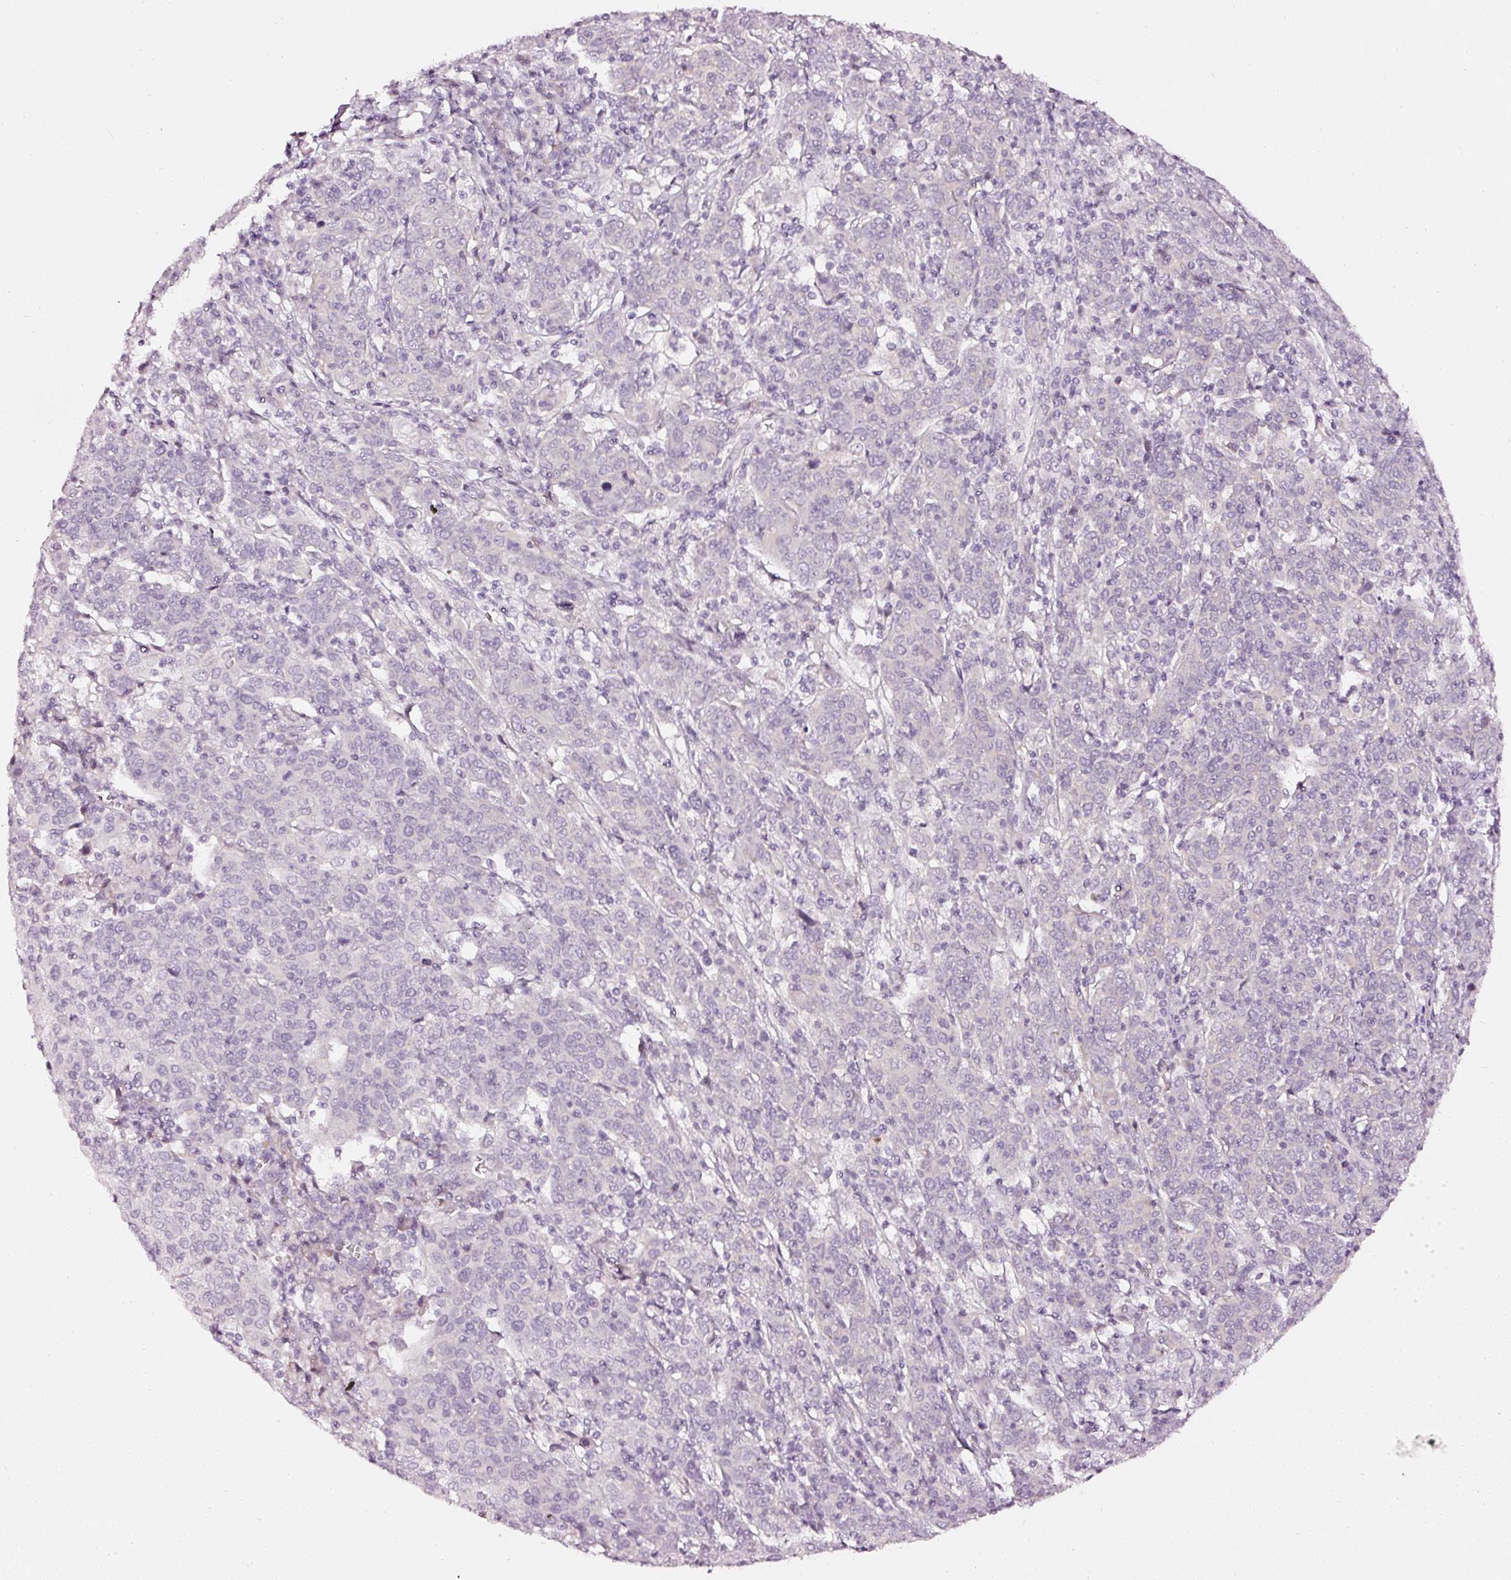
{"staining": {"intensity": "negative", "quantity": "none", "location": "none"}, "tissue": "cervical cancer", "cell_type": "Tumor cells", "image_type": "cancer", "snomed": [{"axis": "morphology", "description": "Squamous cell carcinoma, NOS"}, {"axis": "topography", "description": "Cervix"}], "caption": "The photomicrograph reveals no staining of tumor cells in cervical squamous cell carcinoma. The staining was performed using DAB to visualize the protein expression in brown, while the nuclei were stained in blue with hematoxylin (Magnification: 20x).", "gene": "CNP", "patient": {"sex": "female", "age": 67}}